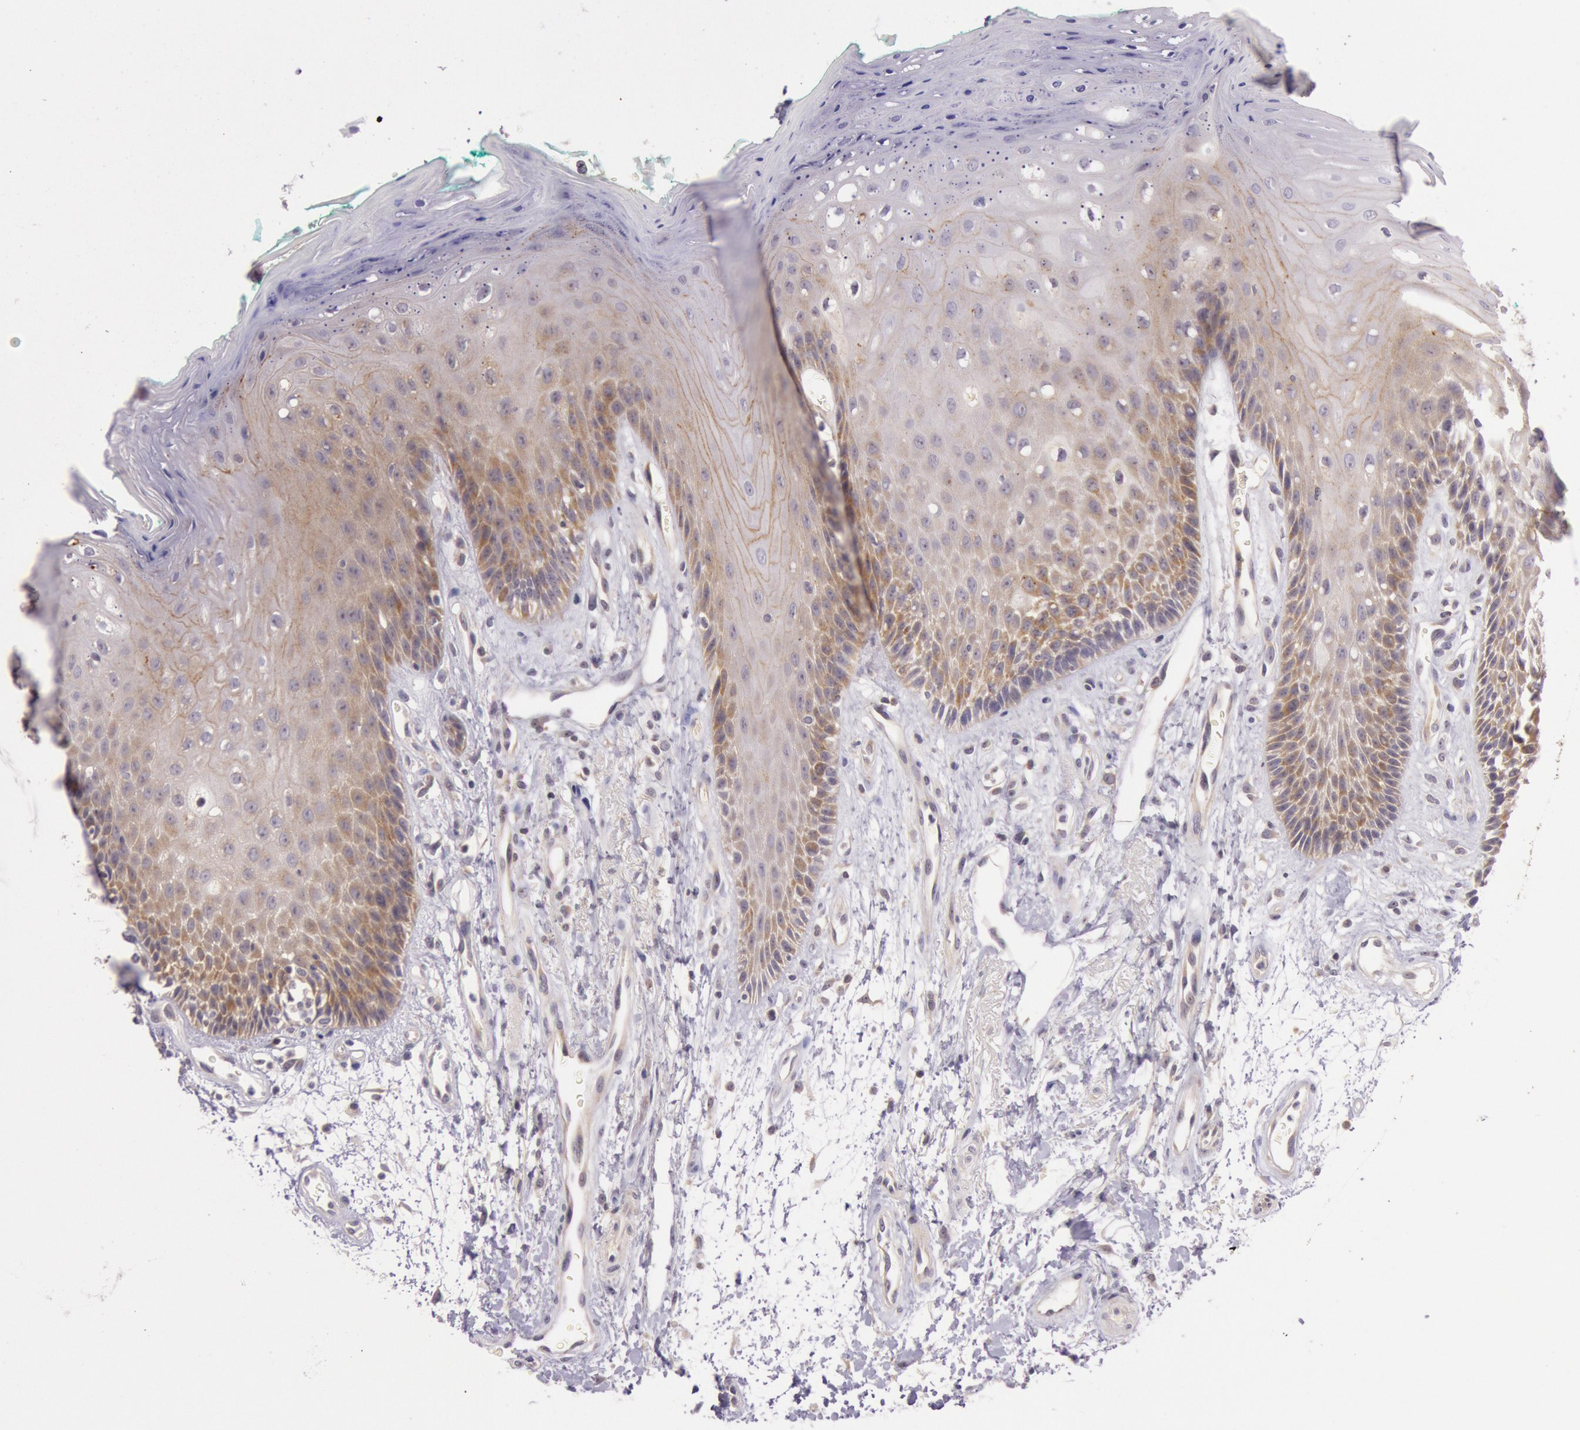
{"staining": {"intensity": "moderate", "quantity": ">75%", "location": "cytoplasmic/membranous"}, "tissue": "oral mucosa", "cell_type": "Squamous epithelial cells", "image_type": "normal", "snomed": [{"axis": "morphology", "description": "Normal tissue, NOS"}, {"axis": "morphology", "description": "Squamous cell carcinoma, NOS"}, {"axis": "topography", "description": "Skeletal muscle"}, {"axis": "topography", "description": "Oral tissue"}, {"axis": "topography", "description": "Head-Neck"}], "caption": "This image reveals unremarkable oral mucosa stained with immunohistochemistry to label a protein in brown. The cytoplasmic/membranous of squamous epithelial cells show moderate positivity for the protein. Nuclei are counter-stained blue.", "gene": "CDK16", "patient": {"sex": "female", "age": 84}}